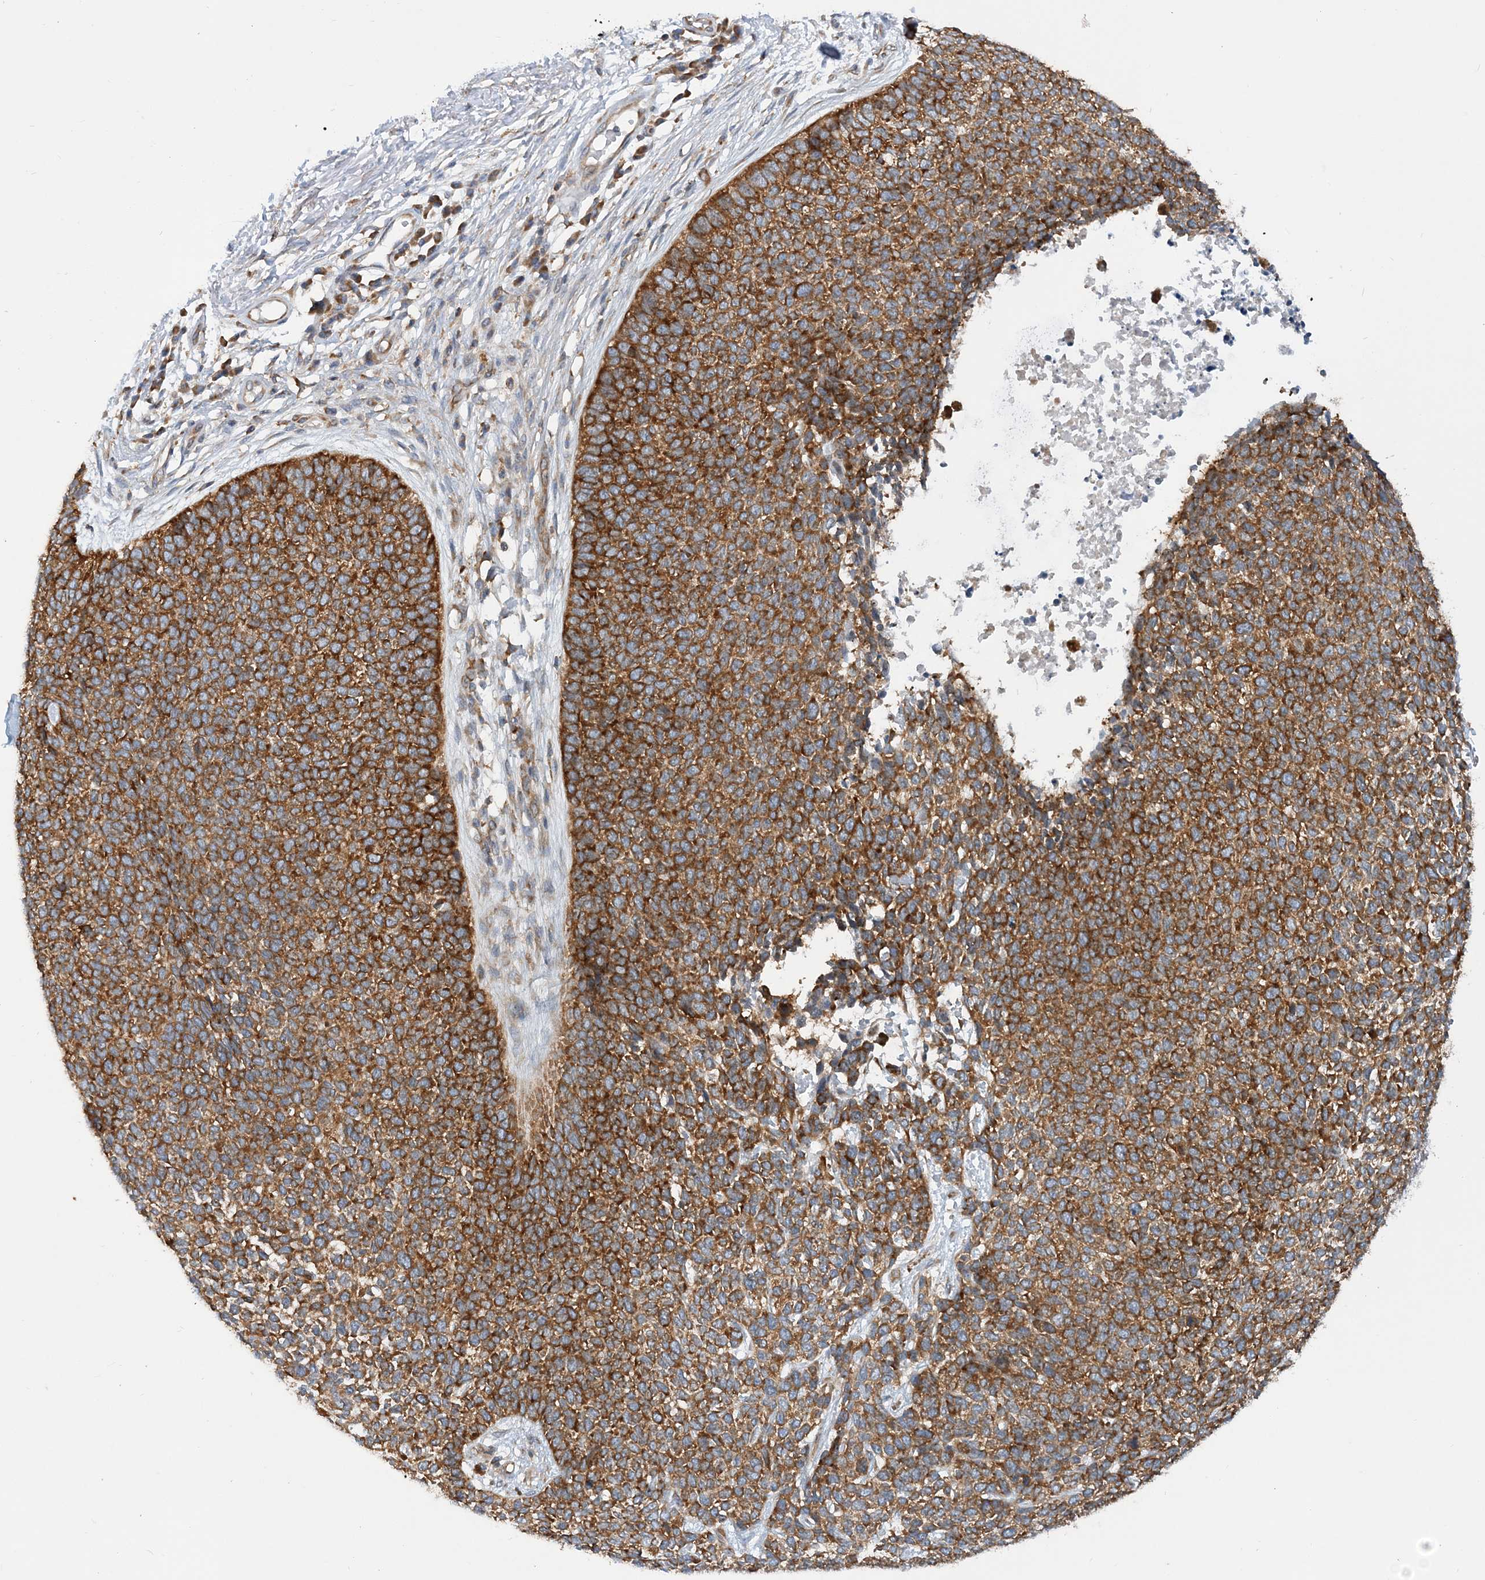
{"staining": {"intensity": "strong", "quantity": ">75%", "location": "cytoplasmic/membranous"}, "tissue": "skin cancer", "cell_type": "Tumor cells", "image_type": "cancer", "snomed": [{"axis": "morphology", "description": "Basal cell carcinoma"}, {"axis": "topography", "description": "Skin"}], "caption": "This is an image of immunohistochemistry (IHC) staining of basal cell carcinoma (skin), which shows strong staining in the cytoplasmic/membranous of tumor cells.", "gene": "LARP4B", "patient": {"sex": "female", "age": 84}}